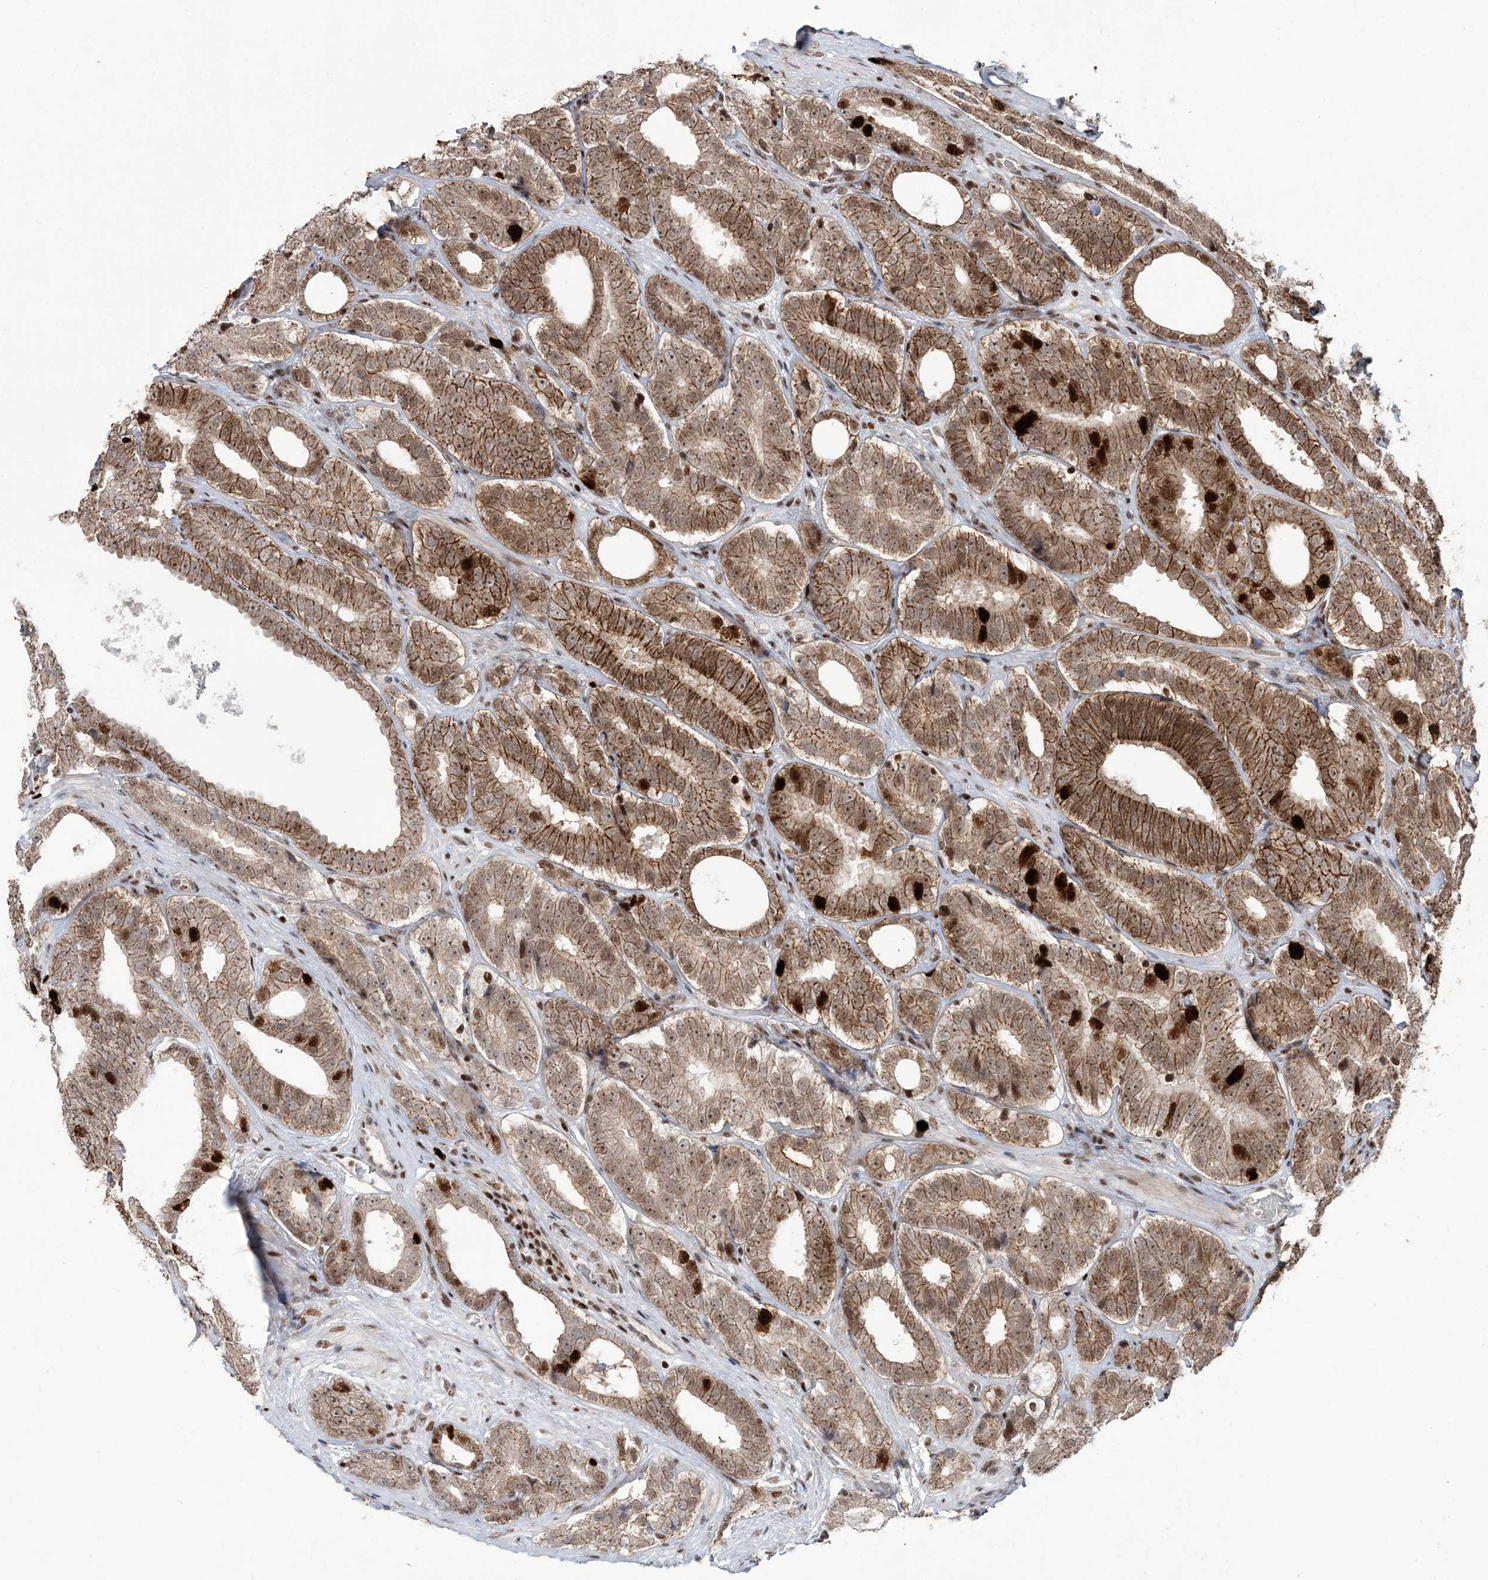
{"staining": {"intensity": "moderate", "quantity": ">75%", "location": "cytoplasmic/membranous,nuclear"}, "tissue": "prostate cancer", "cell_type": "Tumor cells", "image_type": "cancer", "snomed": [{"axis": "morphology", "description": "Adenocarcinoma, High grade"}, {"axis": "topography", "description": "Prostate"}], "caption": "This micrograph reveals immunohistochemistry (IHC) staining of high-grade adenocarcinoma (prostate), with medium moderate cytoplasmic/membranous and nuclear staining in about >75% of tumor cells.", "gene": "LIG1", "patient": {"sex": "male", "age": 56}}